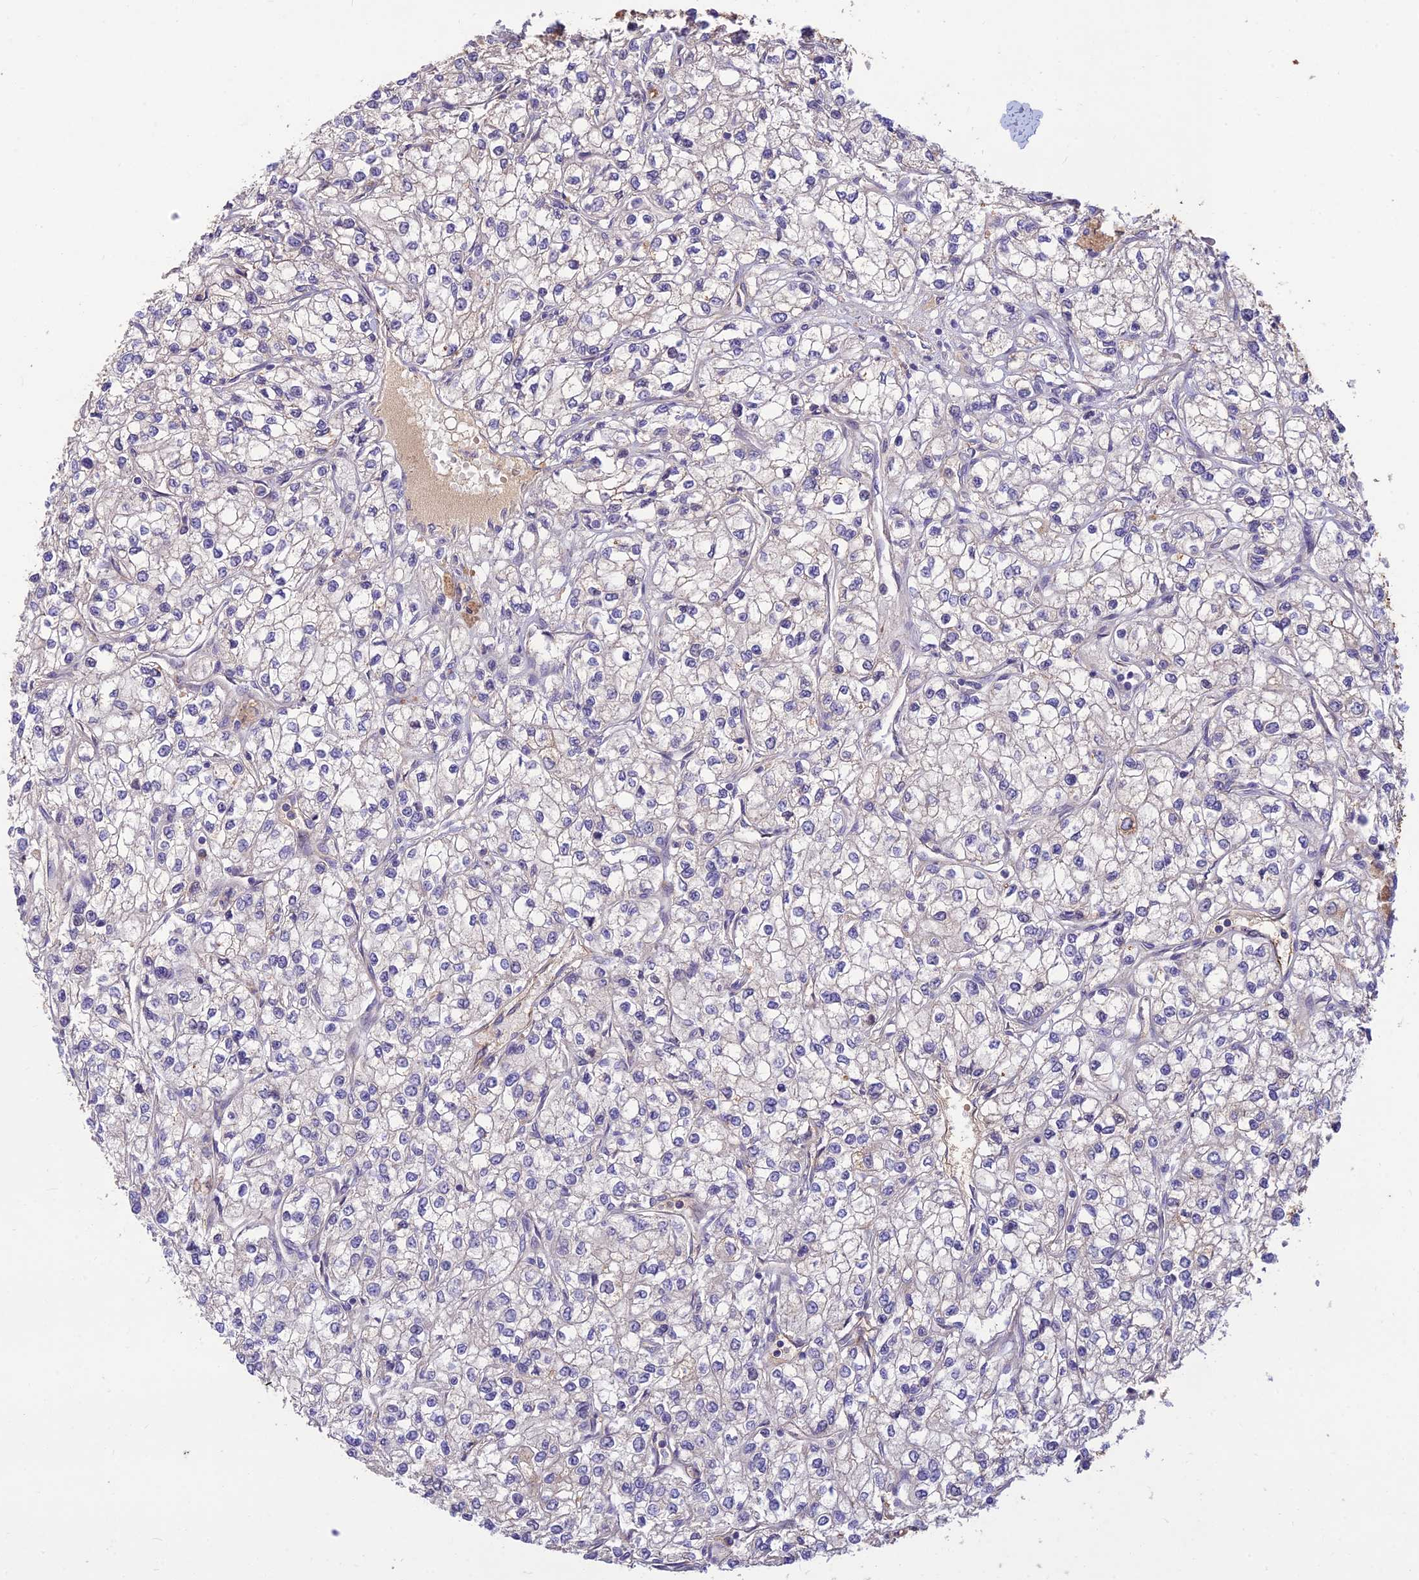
{"staining": {"intensity": "negative", "quantity": "none", "location": "none"}, "tissue": "renal cancer", "cell_type": "Tumor cells", "image_type": "cancer", "snomed": [{"axis": "morphology", "description": "Adenocarcinoma, NOS"}, {"axis": "topography", "description": "Kidney"}], "caption": "This is an immunohistochemistry (IHC) micrograph of renal adenocarcinoma. There is no staining in tumor cells.", "gene": "ST8SIA5", "patient": {"sex": "male", "age": 80}}